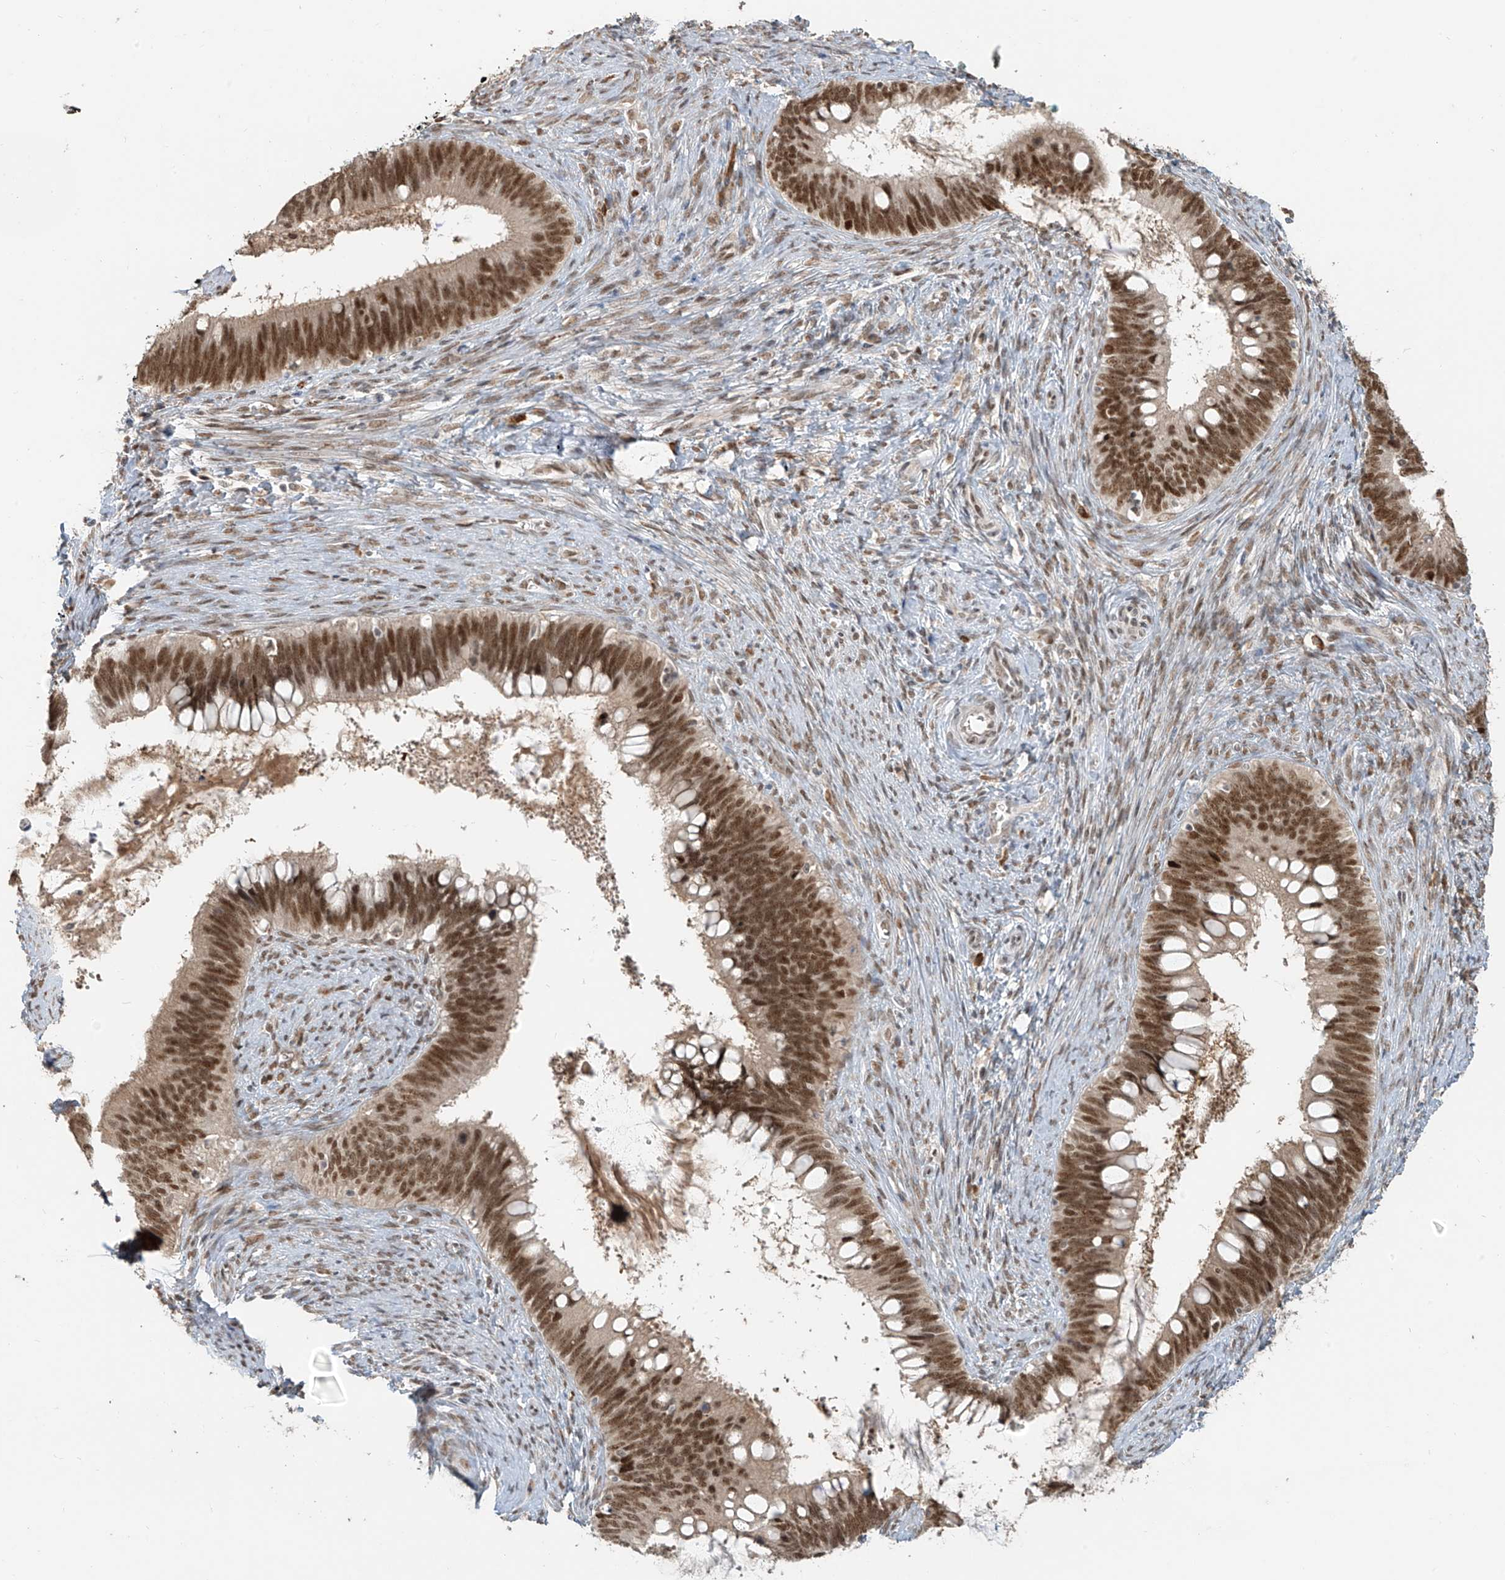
{"staining": {"intensity": "moderate", "quantity": ">75%", "location": "nuclear"}, "tissue": "cervical cancer", "cell_type": "Tumor cells", "image_type": "cancer", "snomed": [{"axis": "morphology", "description": "Adenocarcinoma, NOS"}, {"axis": "topography", "description": "Cervix"}], "caption": "The micrograph demonstrates staining of adenocarcinoma (cervical), revealing moderate nuclear protein positivity (brown color) within tumor cells.", "gene": "ZMYM2", "patient": {"sex": "female", "age": 42}}